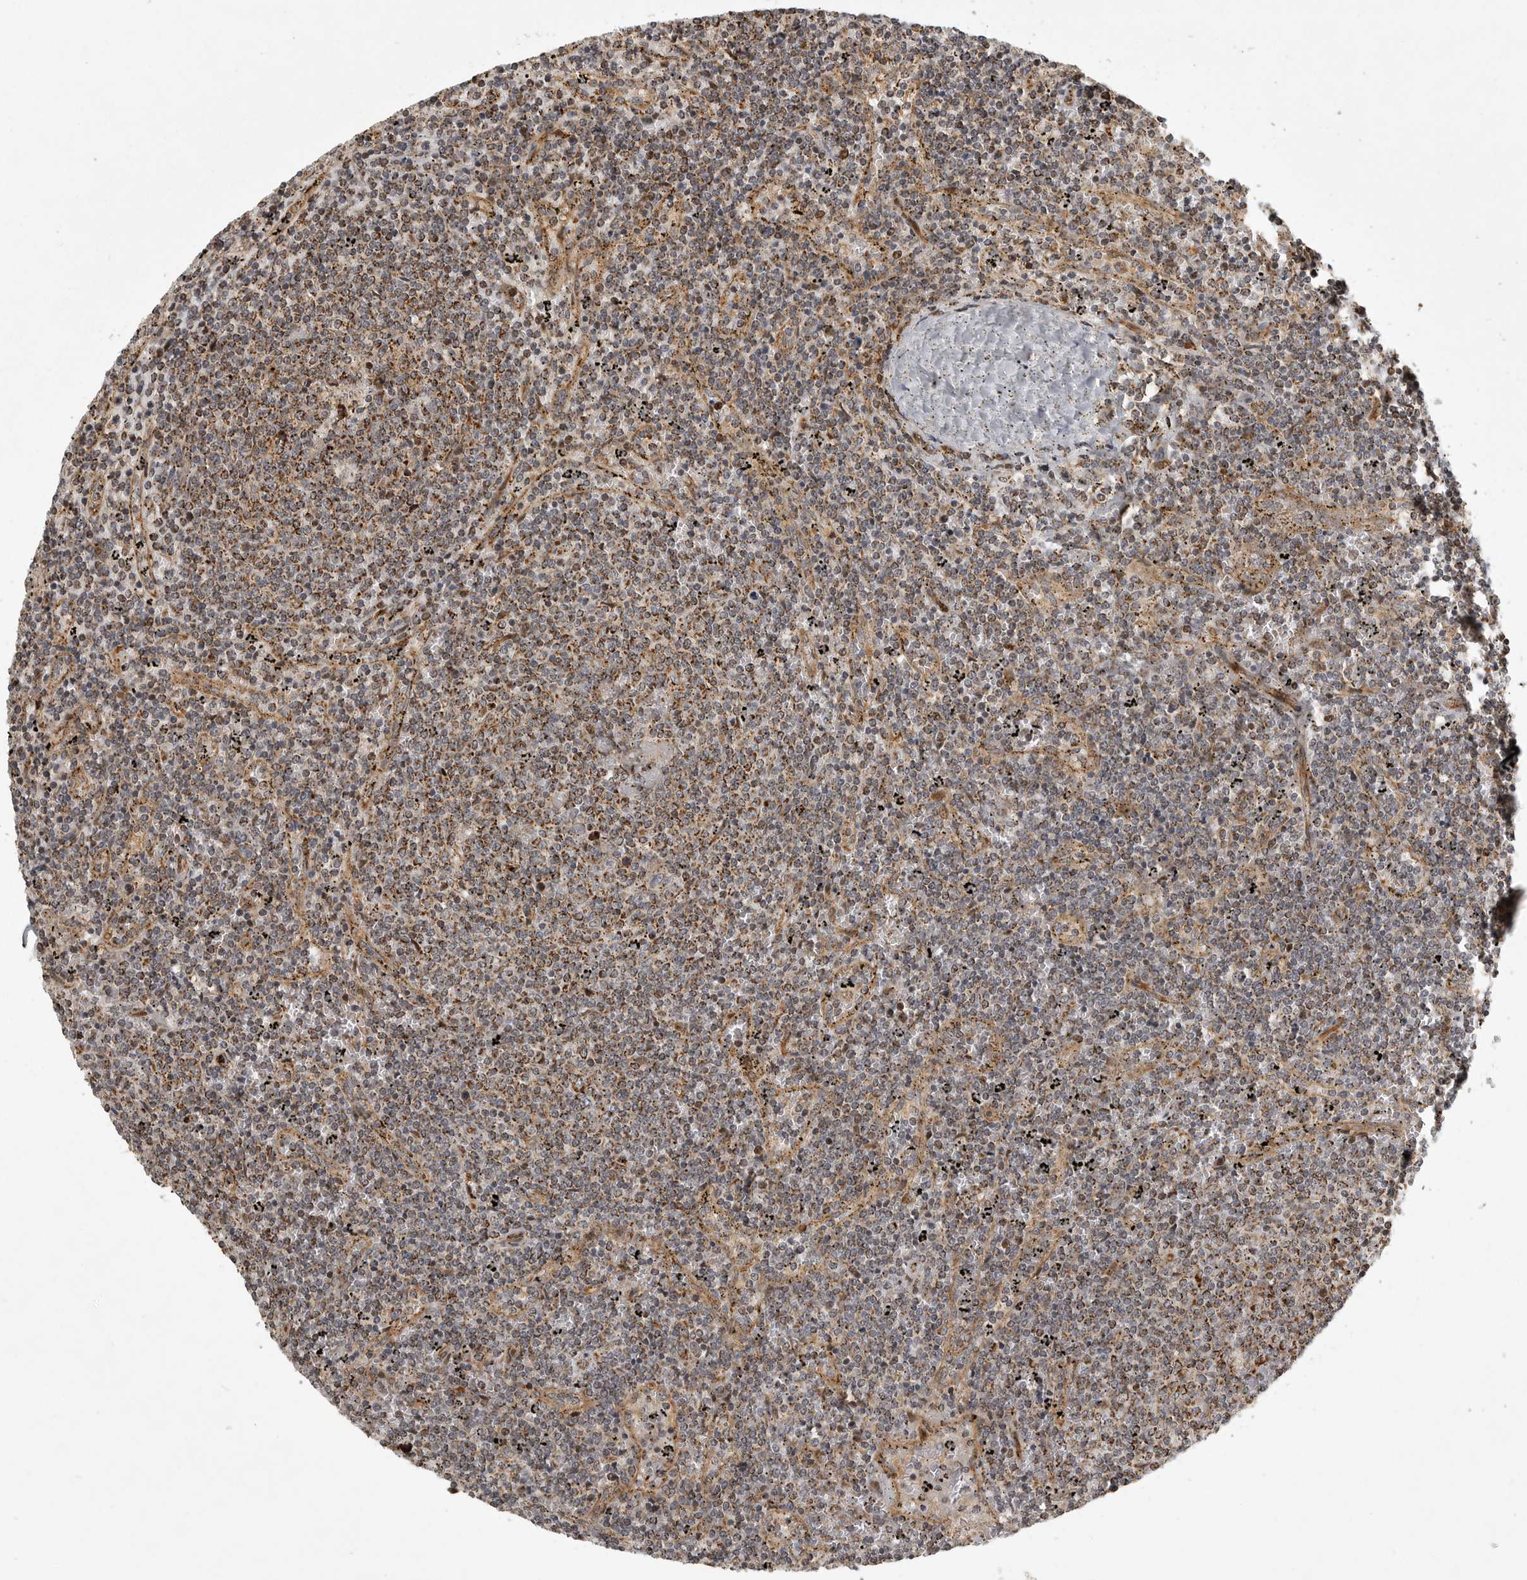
{"staining": {"intensity": "moderate", "quantity": ">75%", "location": "cytoplasmic/membranous"}, "tissue": "lymphoma", "cell_type": "Tumor cells", "image_type": "cancer", "snomed": [{"axis": "morphology", "description": "Malignant lymphoma, non-Hodgkin's type, Low grade"}, {"axis": "topography", "description": "Spleen"}], "caption": "Brown immunohistochemical staining in malignant lymphoma, non-Hodgkin's type (low-grade) demonstrates moderate cytoplasmic/membranous expression in about >75% of tumor cells.", "gene": "NARS2", "patient": {"sex": "female", "age": 50}}